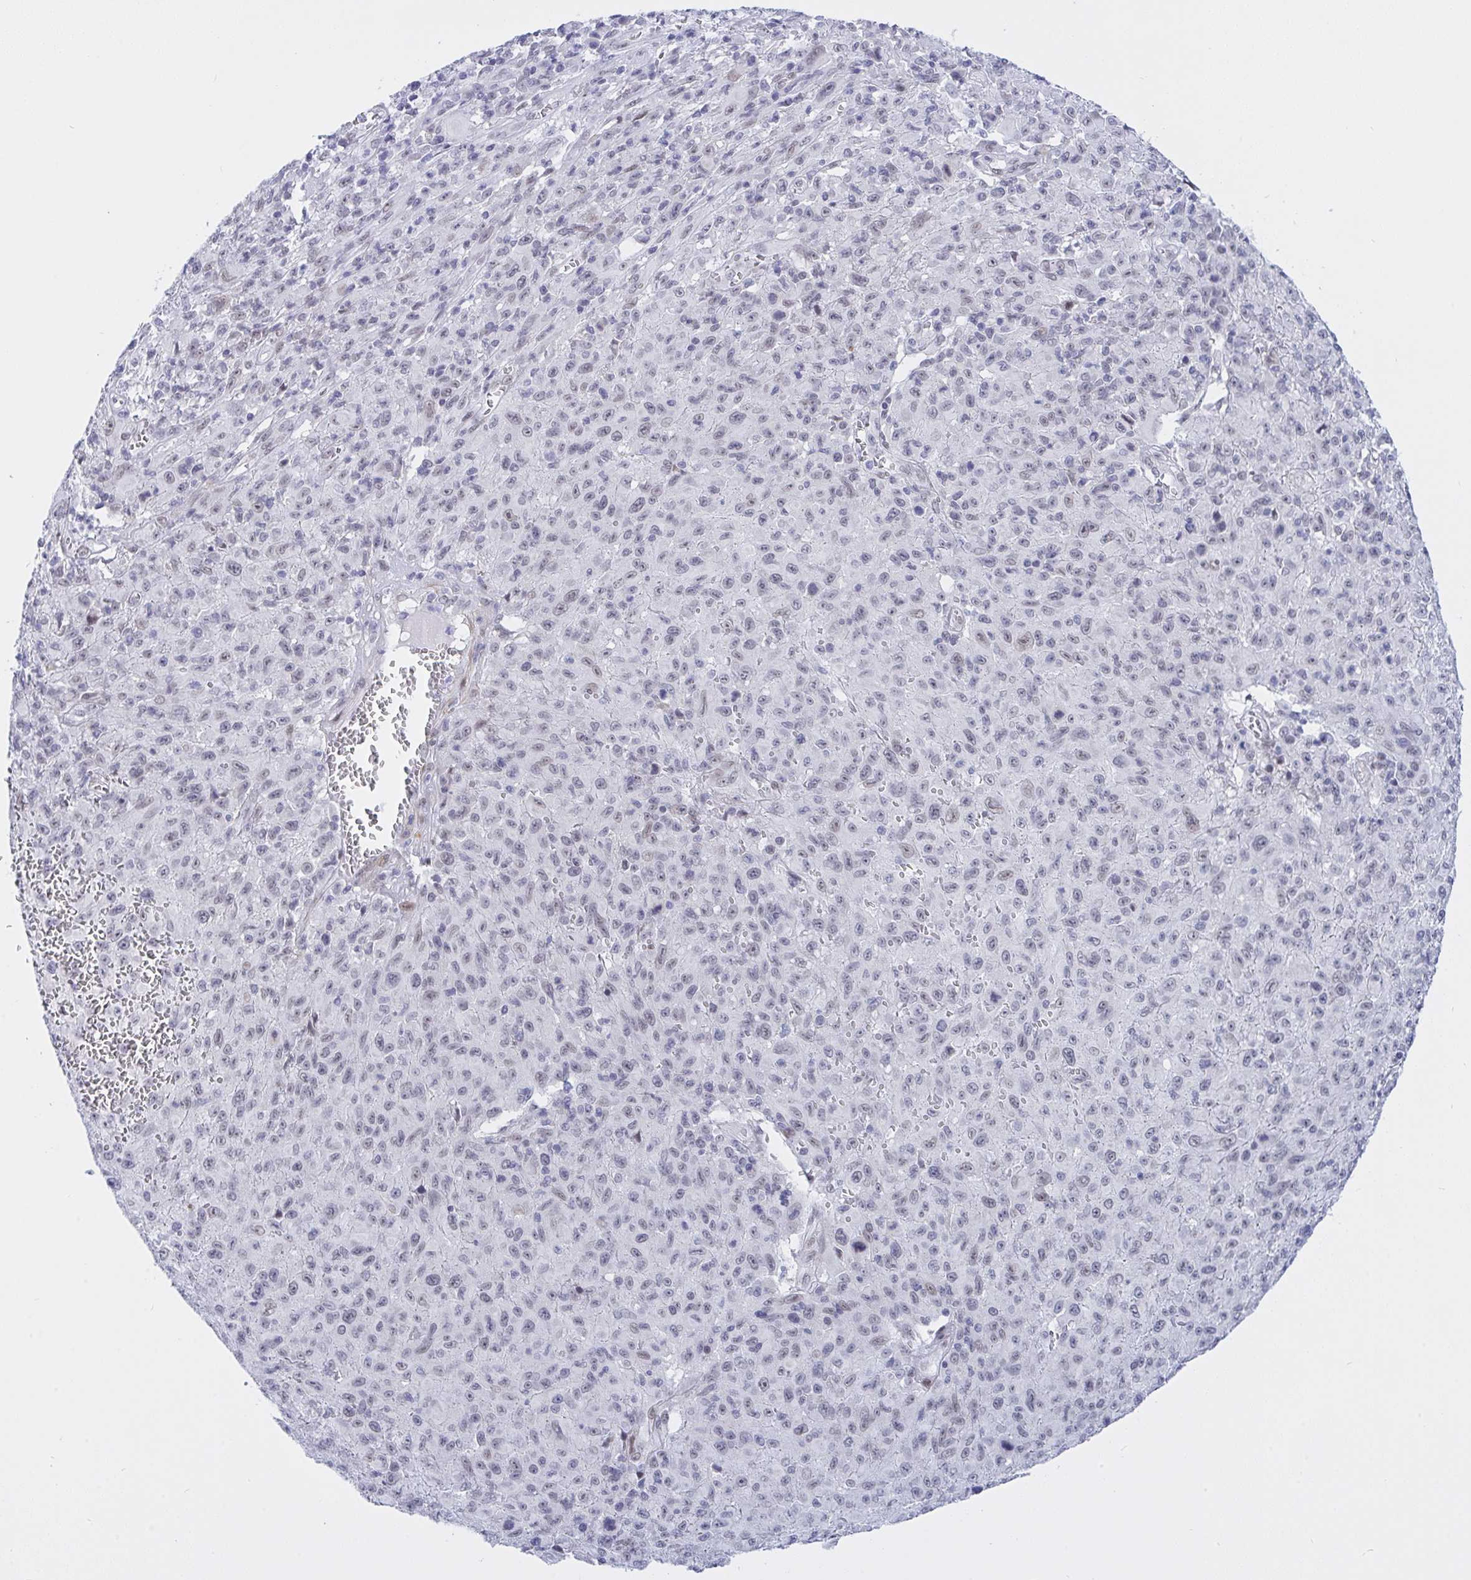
{"staining": {"intensity": "negative", "quantity": "none", "location": "none"}, "tissue": "melanoma", "cell_type": "Tumor cells", "image_type": "cancer", "snomed": [{"axis": "morphology", "description": "Malignant melanoma, NOS"}, {"axis": "topography", "description": "Skin"}], "caption": "Immunohistochemical staining of malignant melanoma demonstrates no significant expression in tumor cells.", "gene": "FBXL22", "patient": {"sex": "male", "age": 46}}